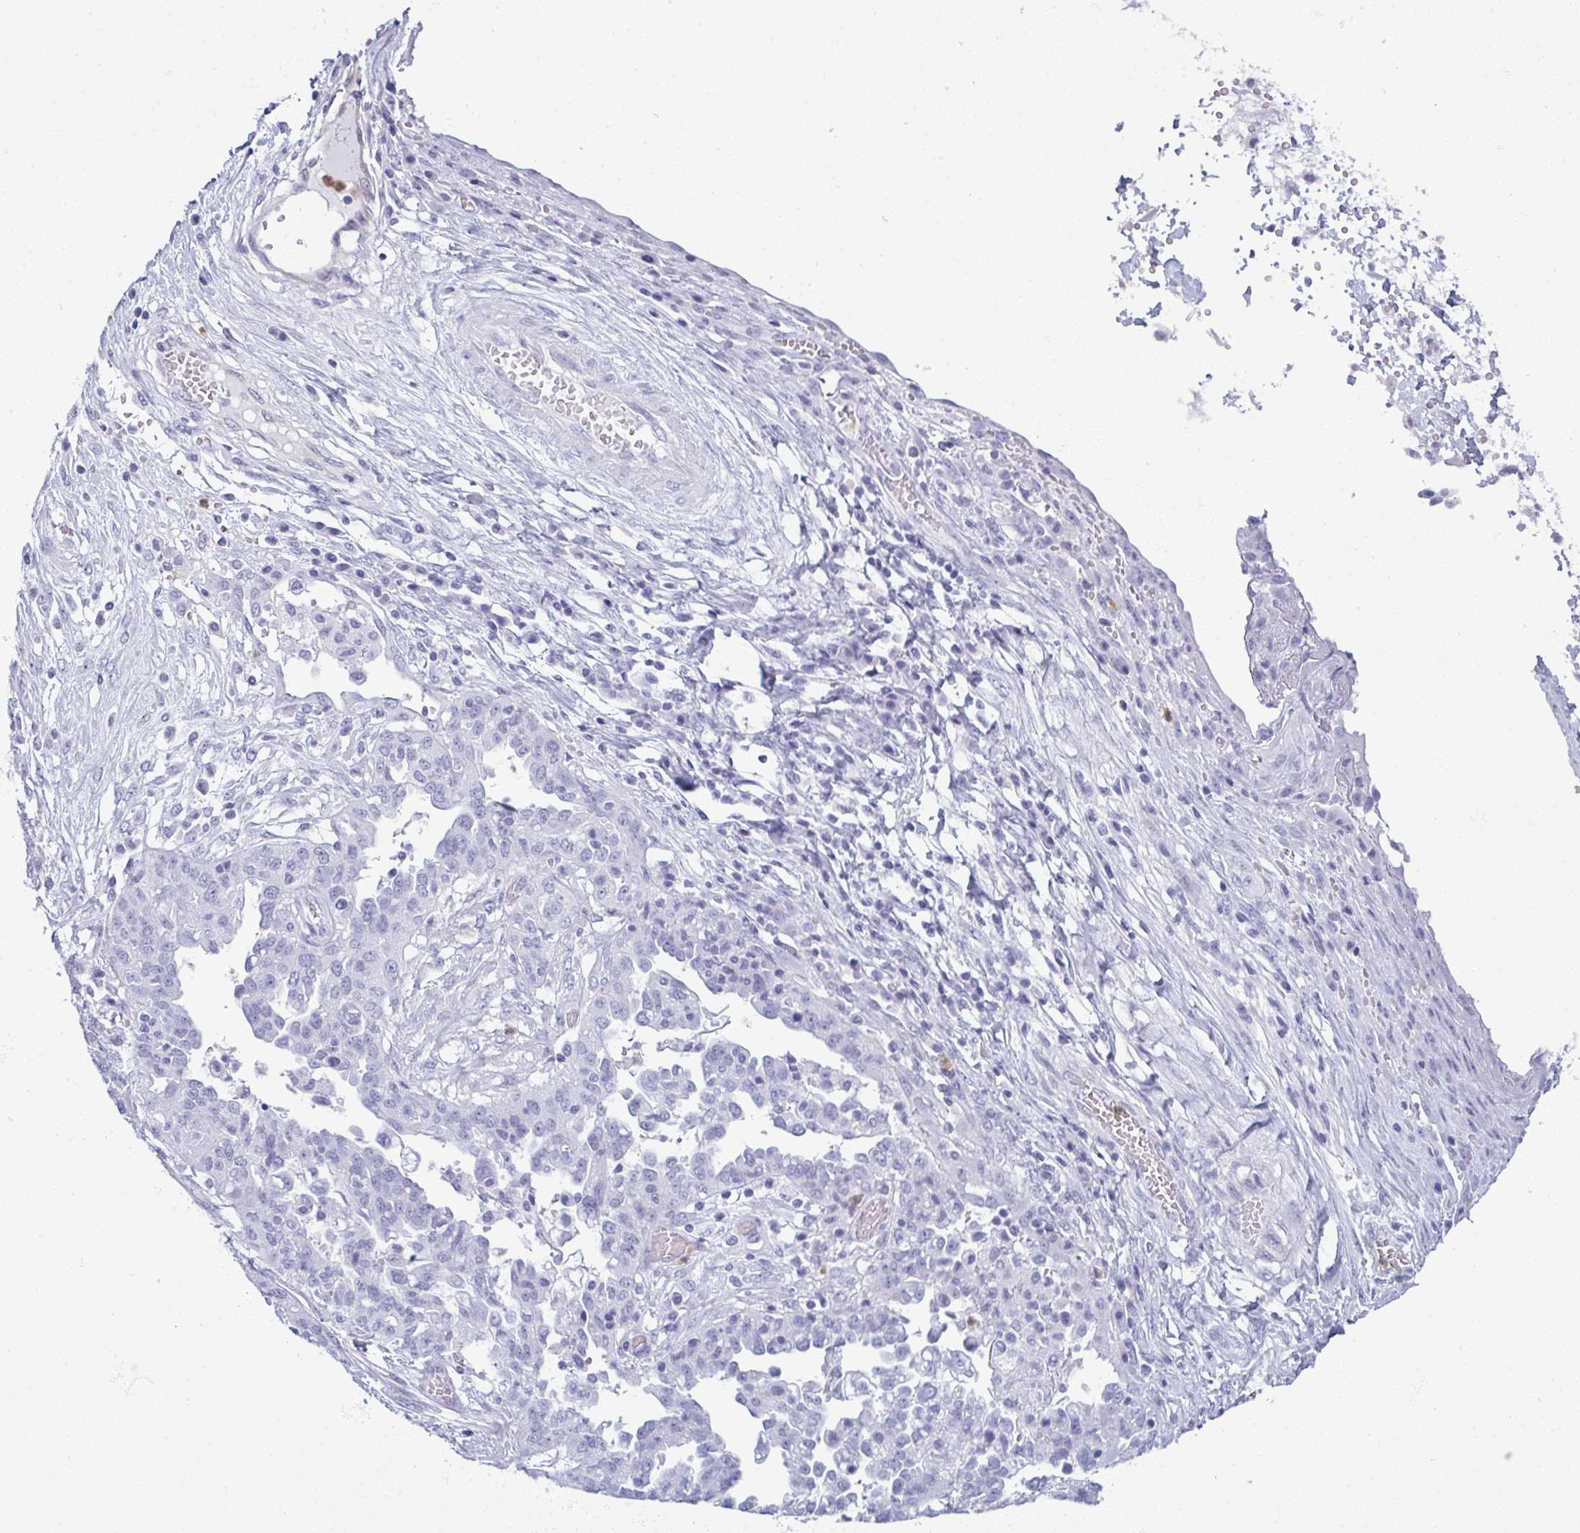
{"staining": {"intensity": "negative", "quantity": "none", "location": "none"}, "tissue": "ovarian cancer", "cell_type": "Tumor cells", "image_type": "cancer", "snomed": [{"axis": "morphology", "description": "Cystadenocarcinoma, serous, NOS"}, {"axis": "topography", "description": "Ovary"}], "caption": "IHC of ovarian cancer (serous cystadenocarcinoma) reveals no staining in tumor cells.", "gene": "CDA", "patient": {"sex": "female", "age": 67}}